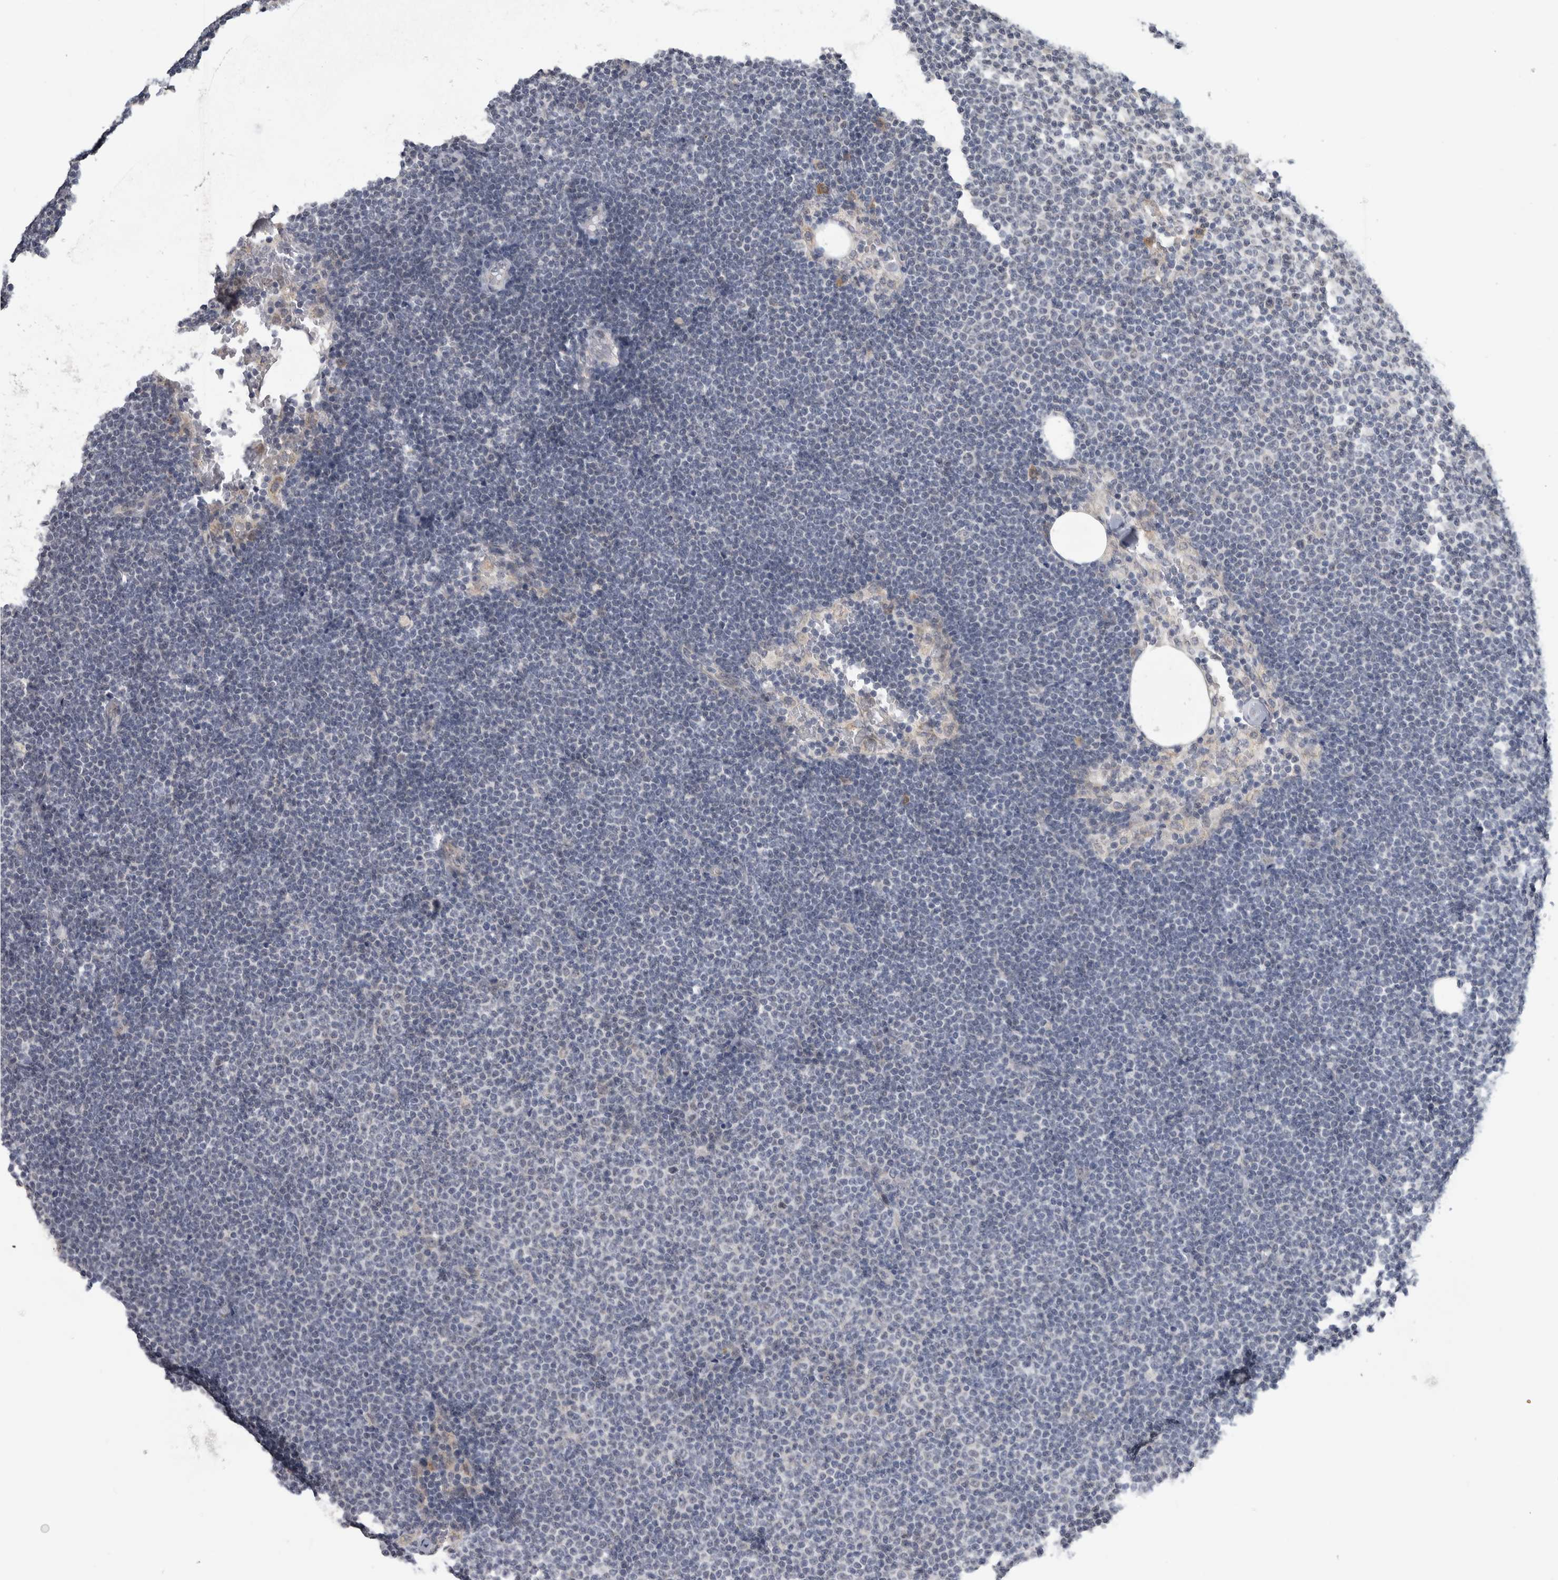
{"staining": {"intensity": "negative", "quantity": "none", "location": "none"}, "tissue": "lymphoma", "cell_type": "Tumor cells", "image_type": "cancer", "snomed": [{"axis": "morphology", "description": "Malignant lymphoma, non-Hodgkin's type, Low grade"}, {"axis": "topography", "description": "Lymph node"}], "caption": "This is an IHC photomicrograph of human low-grade malignant lymphoma, non-Hodgkin's type. There is no expression in tumor cells.", "gene": "TMEM242", "patient": {"sex": "female", "age": 53}}